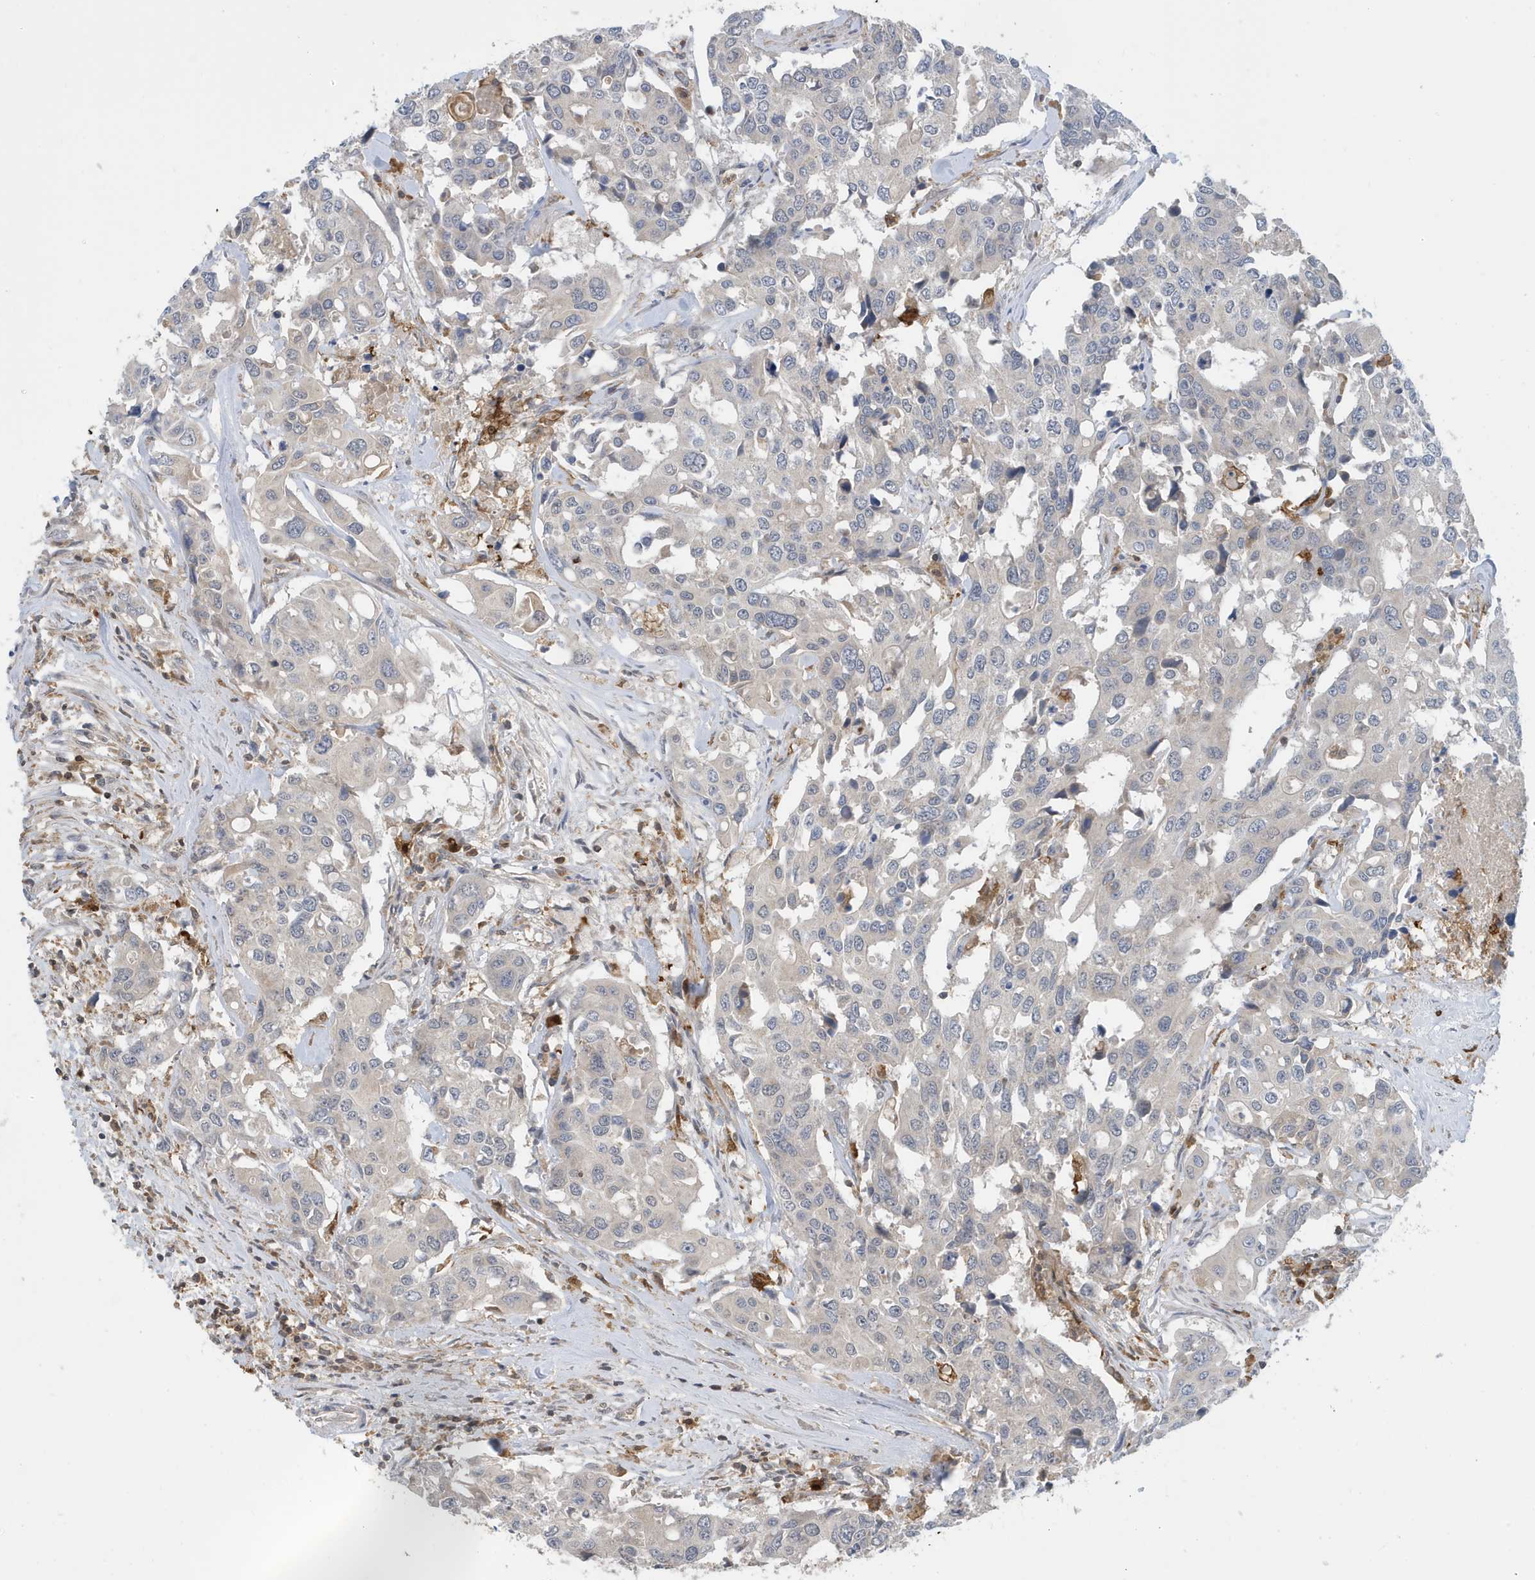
{"staining": {"intensity": "negative", "quantity": "none", "location": "none"}, "tissue": "colorectal cancer", "cell_type": "Tumor cells", "image_type": "cancer", "snomed": [{"axis": "morphology", "description": "Adenocarcinoma, NOS"}, {"axis": "topography", "description": "Colon"}], "caption": "Immunohistochemistry (IHC) image of human adenocarcinoma (colorectal) stained for a protein (brown), which shows no expression in tumor cells.", "gene": "NSUN3", "patient": {"sex": "male", "age": 77}}